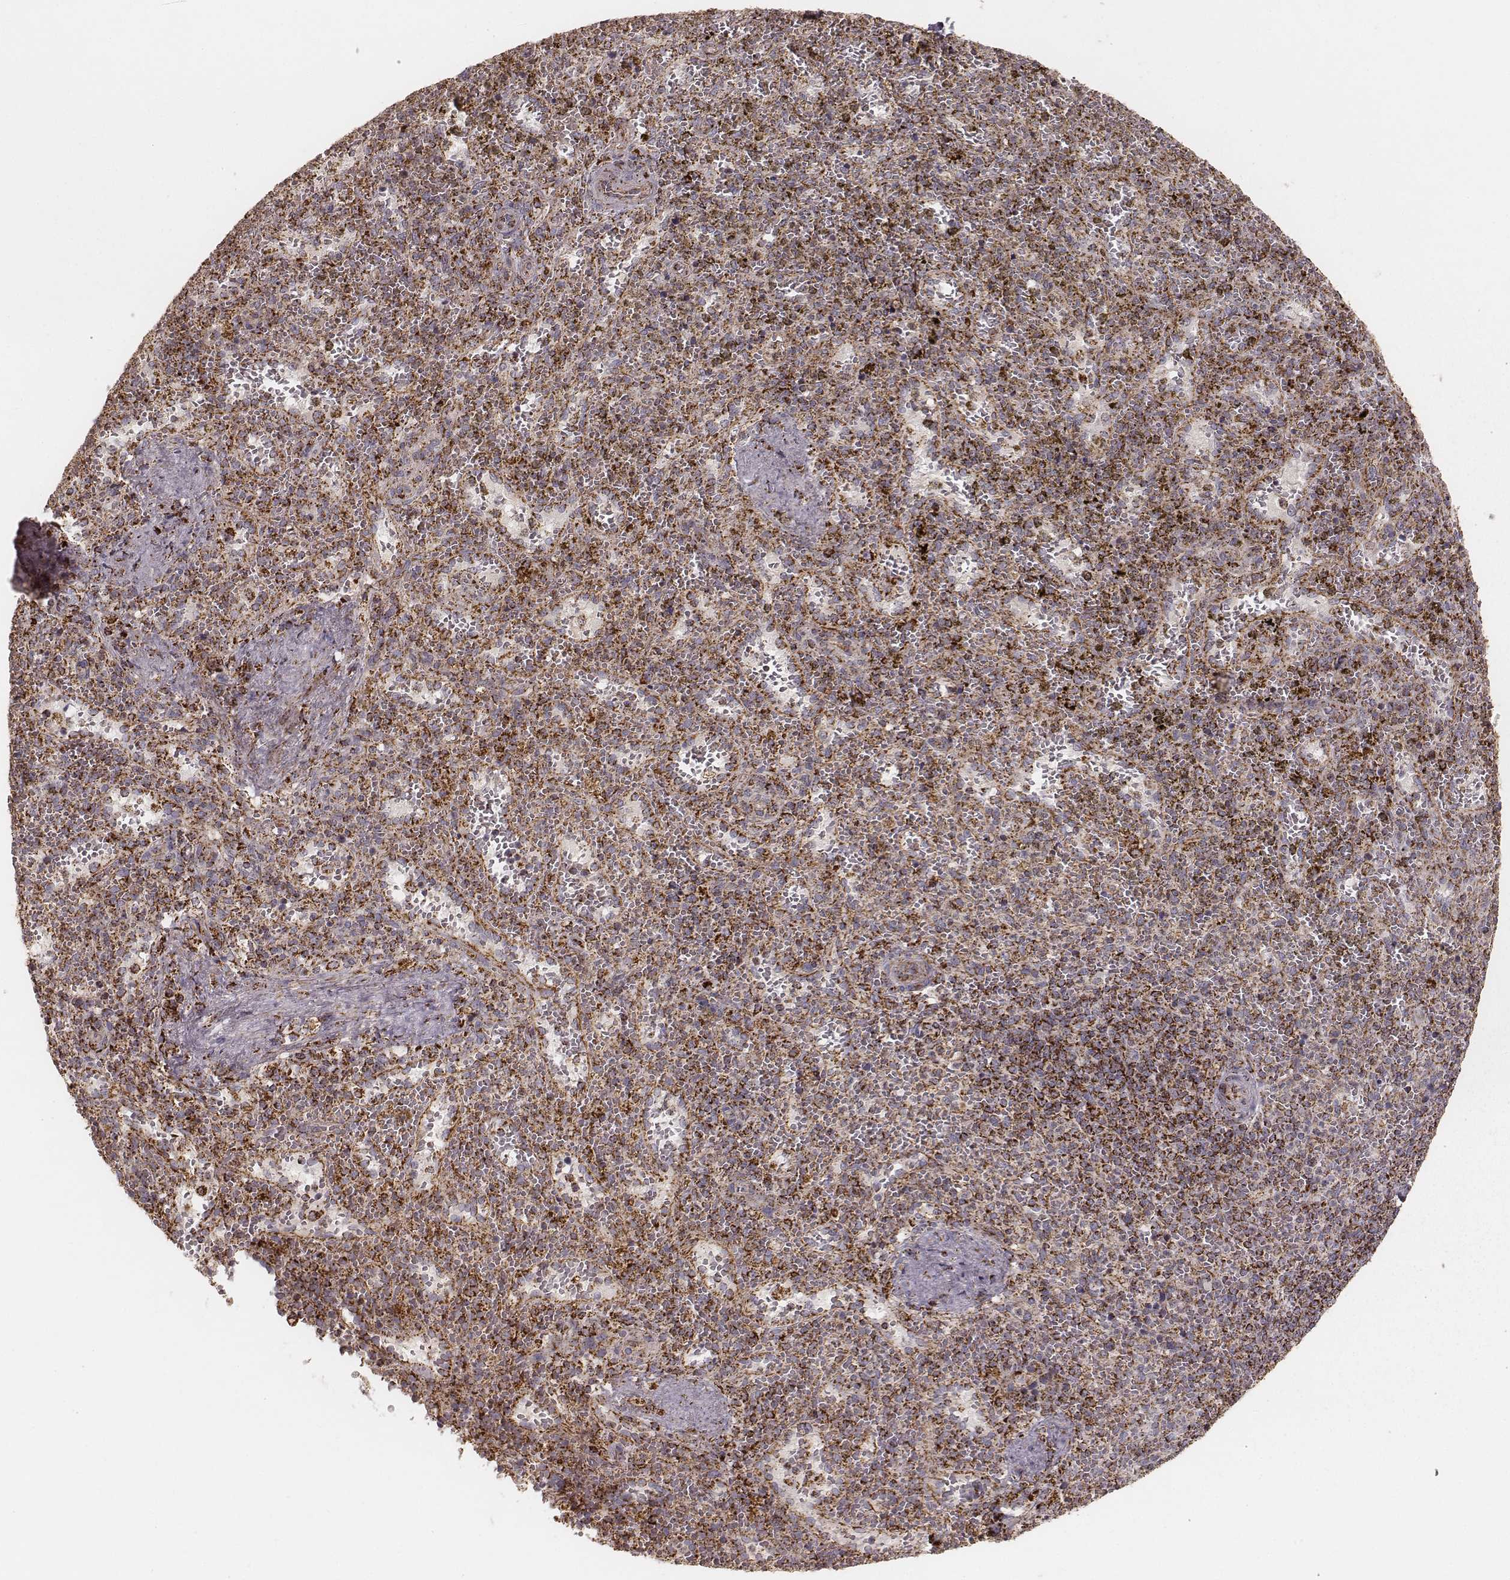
{"staining": {"intensity": "strong", "quantity": ">75%", "location": "cytoplasmic/membranous"}, "tissue": "spleen", "cell_type": "Cells in red pulp", "image_type": "normal", "snomed": [{"axis": "morphology", "description": "Normal tissue, NOS"}, {"axis": "topography", "description": "Spleen"}], "caption": "Immunohistochemistry (DAB) staining of benign human spleen reveals strong cytoplasmic/membranous protein expression in about >75% of cells in red pulp.", "gene": "CS", "patient": {"sex": "female", "age": 50}}